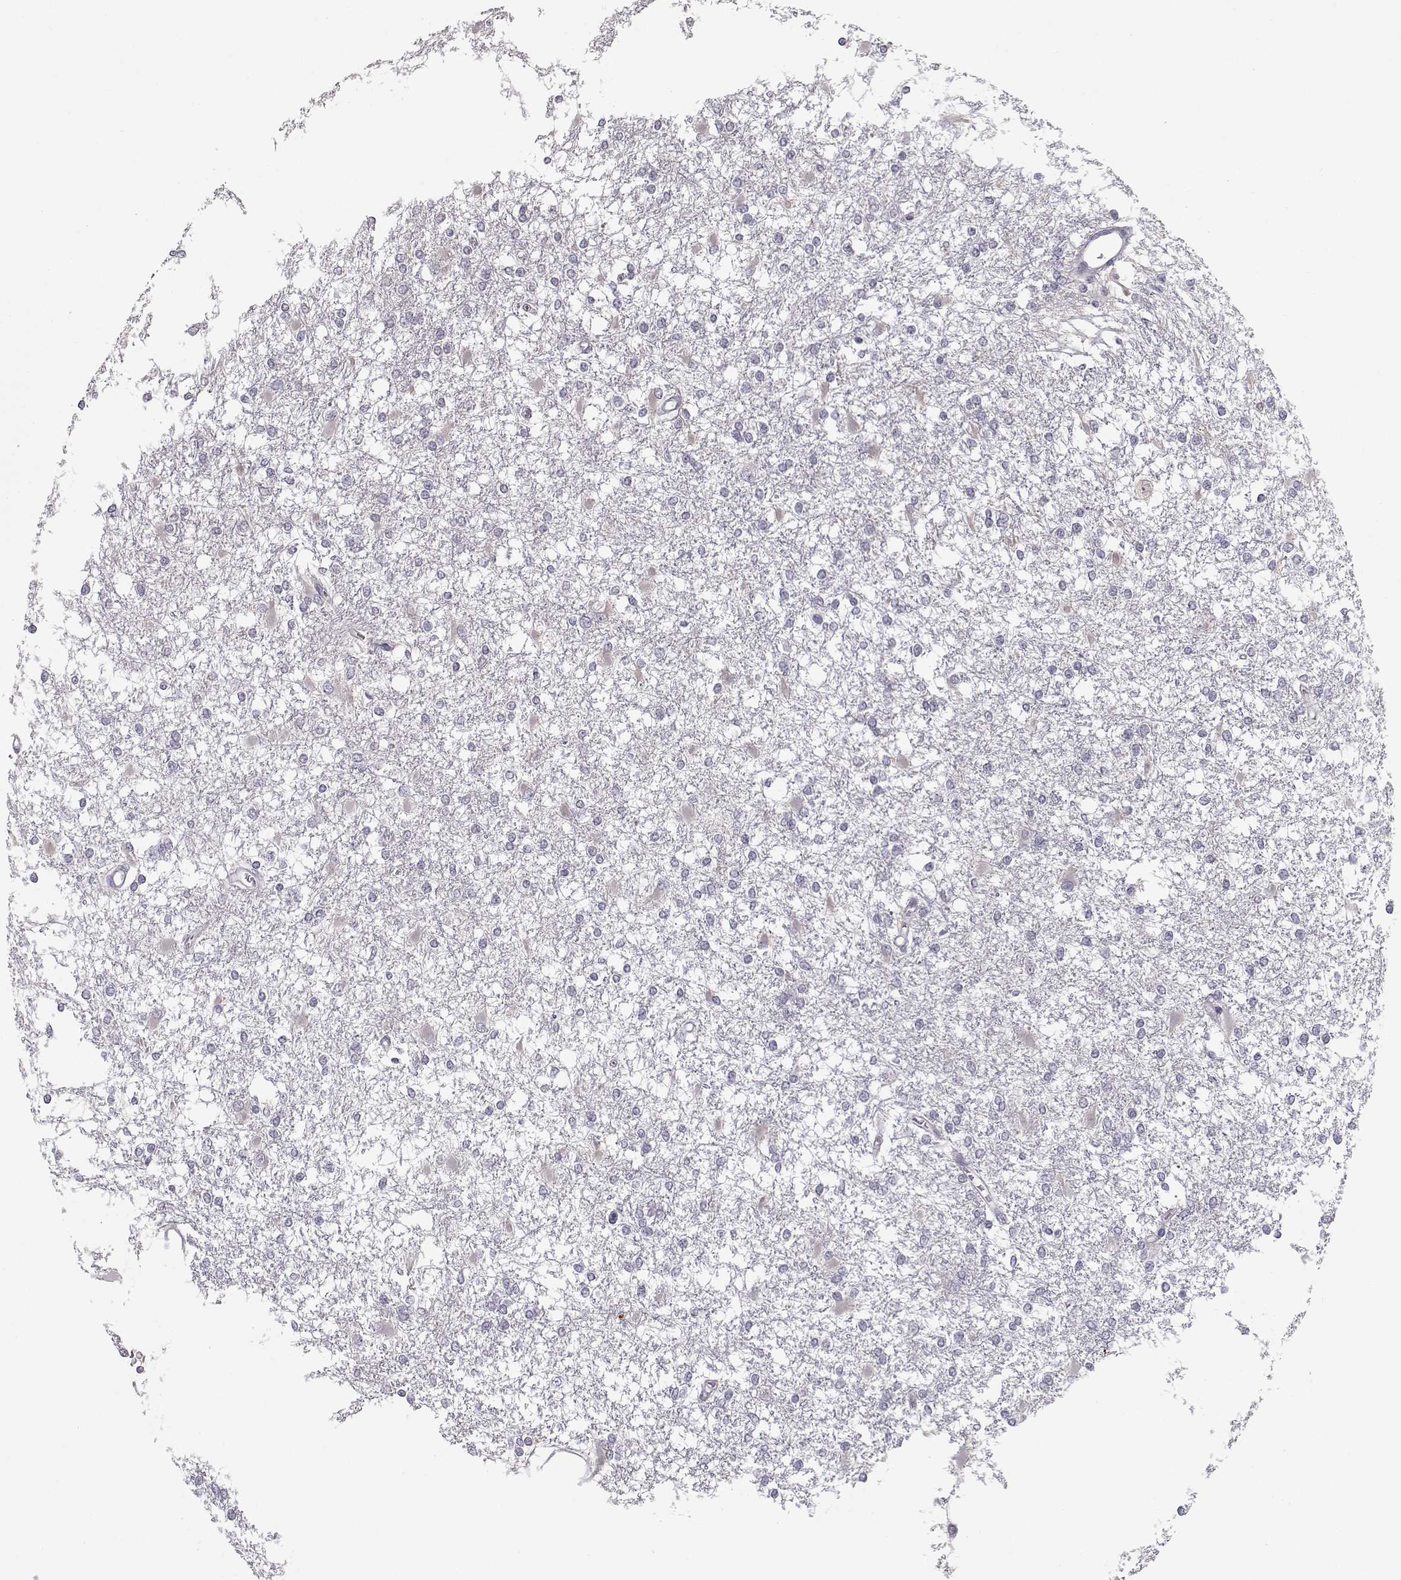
{"staining": {"intensity": "negative", "quantity": "none", "location": "none"}, "tissue": "glioma", "cell_type": "Tumor cells", "image_type": "cancer", "snomed": [{"axis": "morphology", "description": "Glioma, malignant, High grade"}, {"axis": "topography", "description": "Cerebral cortex"}], "caption": "This micrograph is of high-grade glioma (malignant) stained with immunohistochemistry to label a protein in brown with the nuclei are counter-stained blue. There is no positivity in tumor cells. (Immunohistochemistry, brightfield microscopy, high magnification).", "gene": "NPVF", "patient": {"sex": "male", "age": 79}}